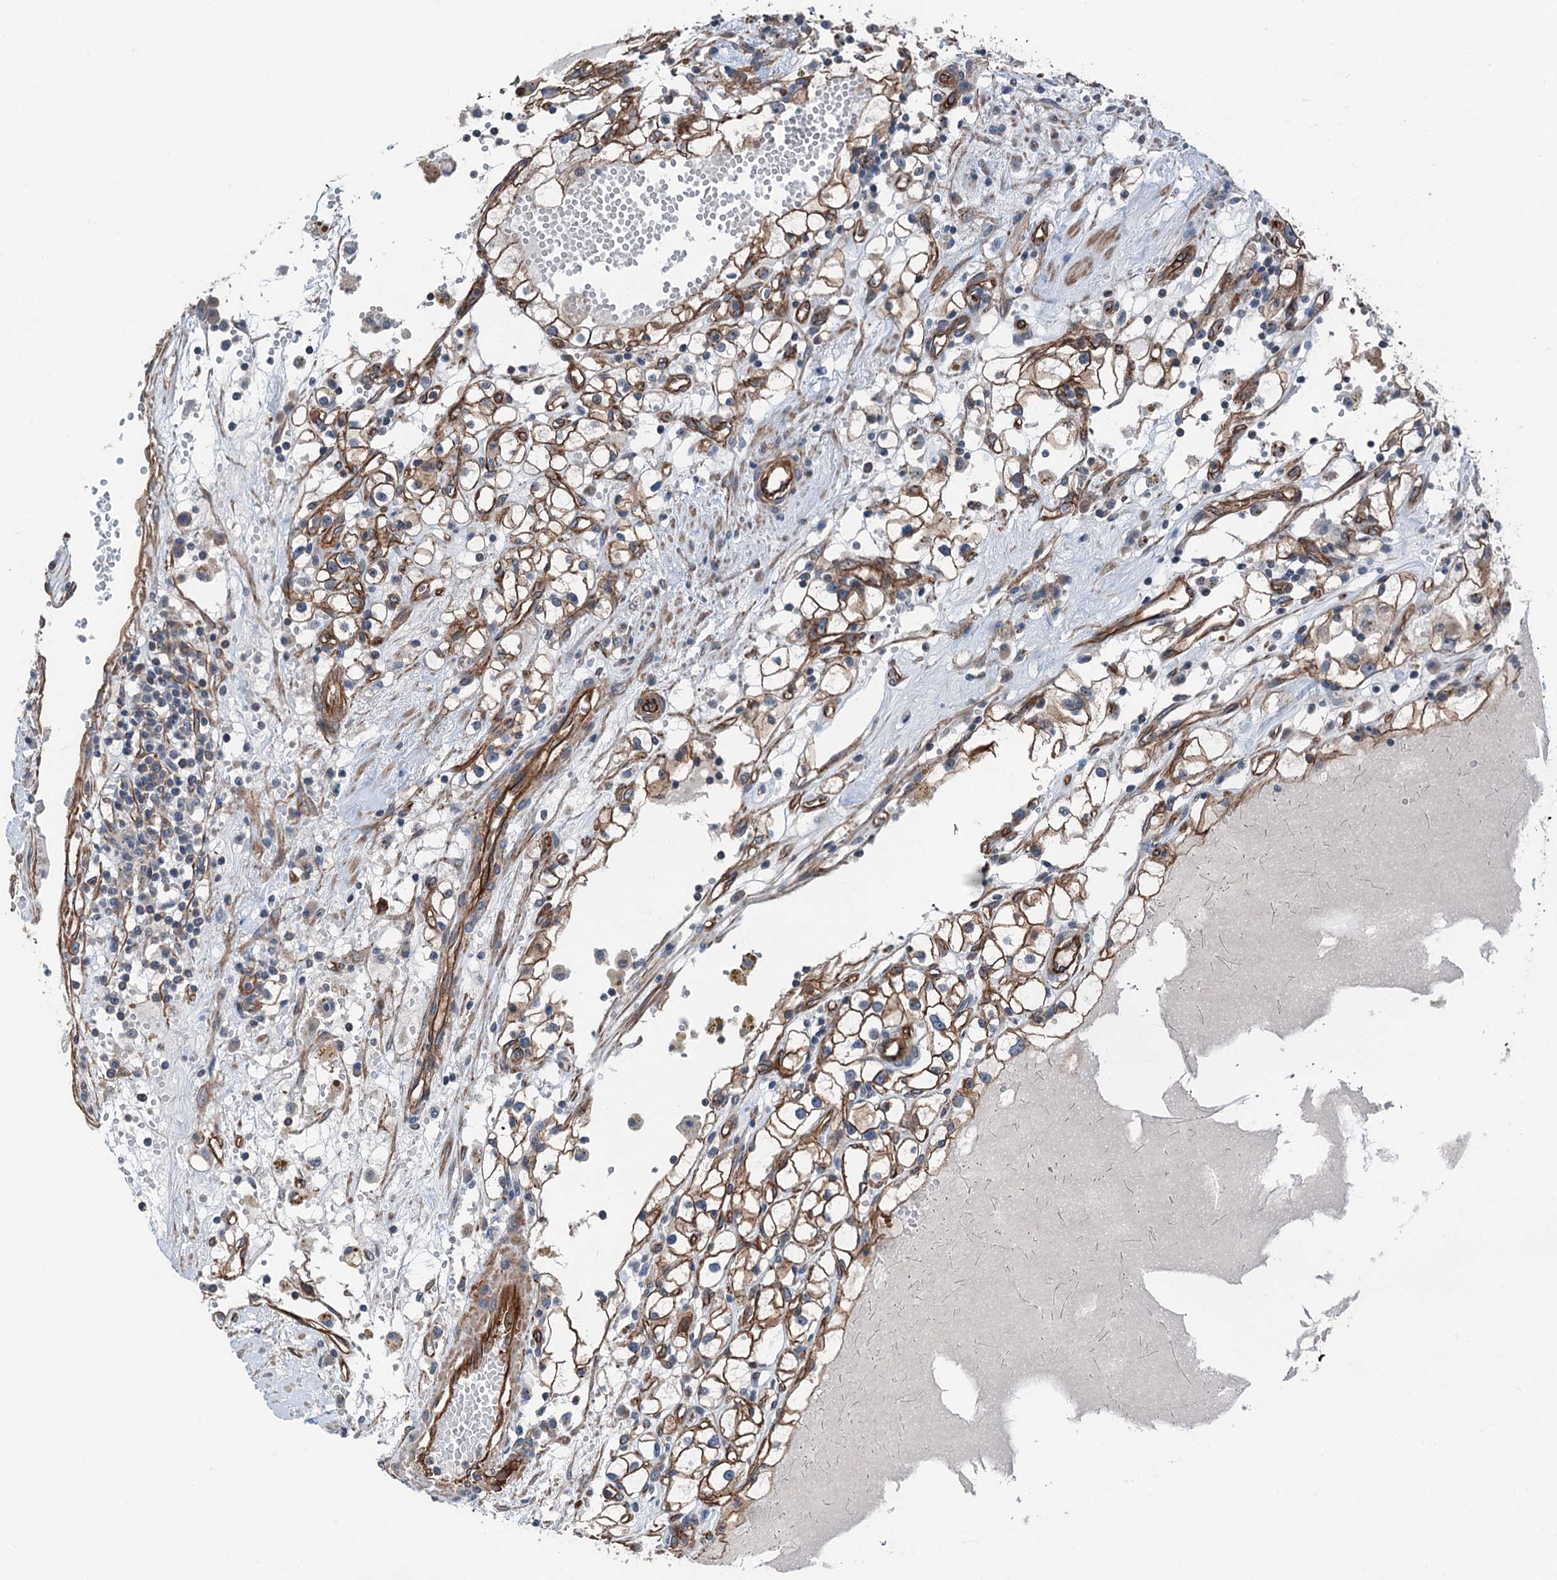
{"staining": {"intensity": "strong", "quantity": ">75%", "location": "cytoplasmic/membranous"}, "tissue": "renal cancer", "cell_type": "Tumor cells", "image_type": "cancer", "snomed": [{"axis": "morphology", "description": "Adenocarcinoma, NOS"}, {"axis": "topography", "description": "Kidney"}], "caption": "This micrograph shows immunohistochemistry (IHC) staining of renal cancer, with high strong cytoplasmic/membranous positivity in about >75% of tumor cells.", "gene": "NMRAL1", "patient": {"sex": "male", "age": 56}}